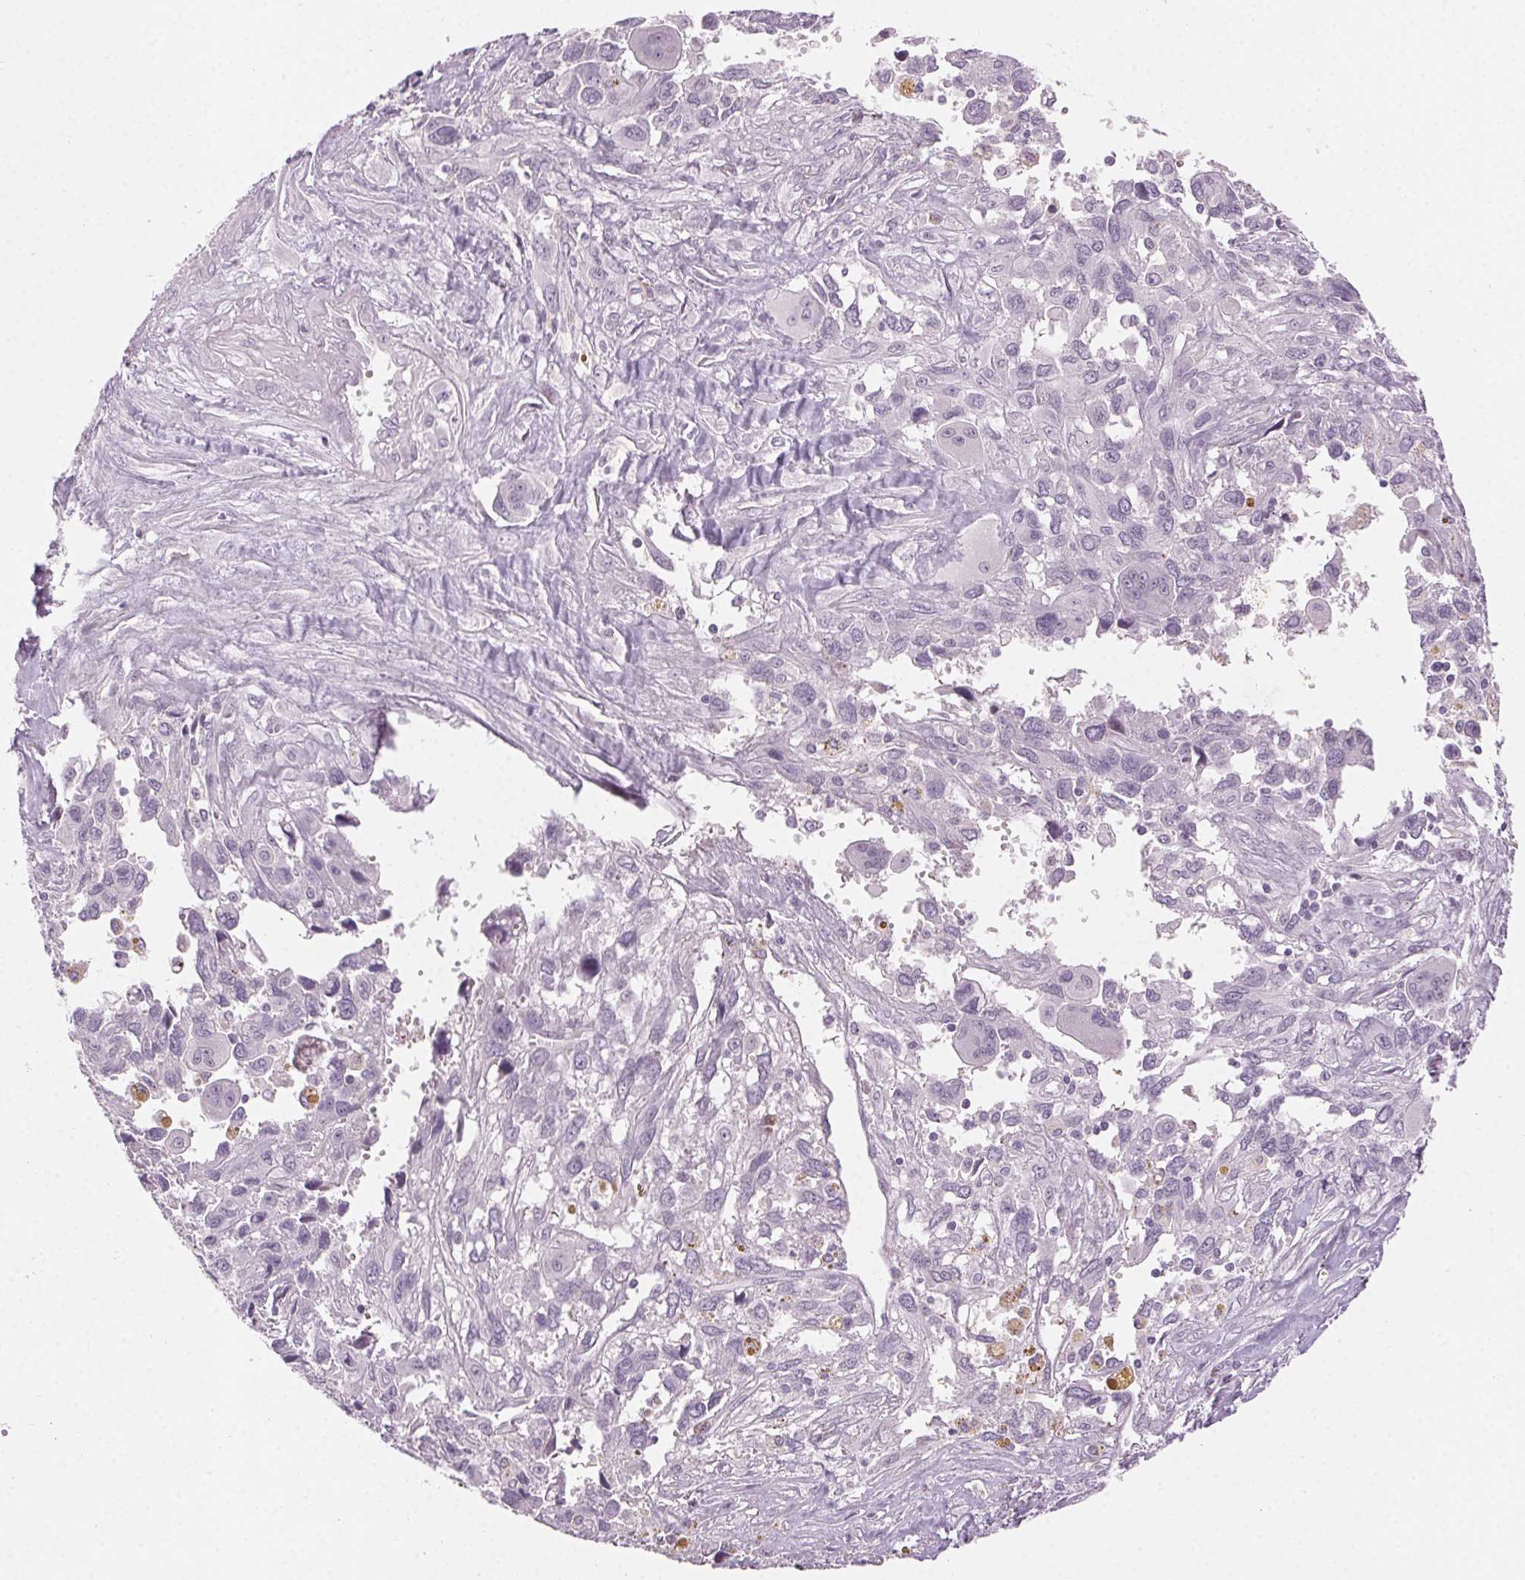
{"staining": {"intensity": "negative", "quantity": "none", "location": "none"}, "tissue": "pancreatic cancer", "cell_type": "Tumor cells", "image_type": "cancer", "snomed": [{"axis": "morphology", "description": "Adenocarcinoma, NOS"}, {"axis": "topography", "description": "Pancreas"}], "caption": "This is an immunohistochemistry histopathology image of adenocarcinoma (pancreatic). There is no expression in tumor cells.", "gene": "HSF5", "patient": {"sex": "female", "age": 47}}